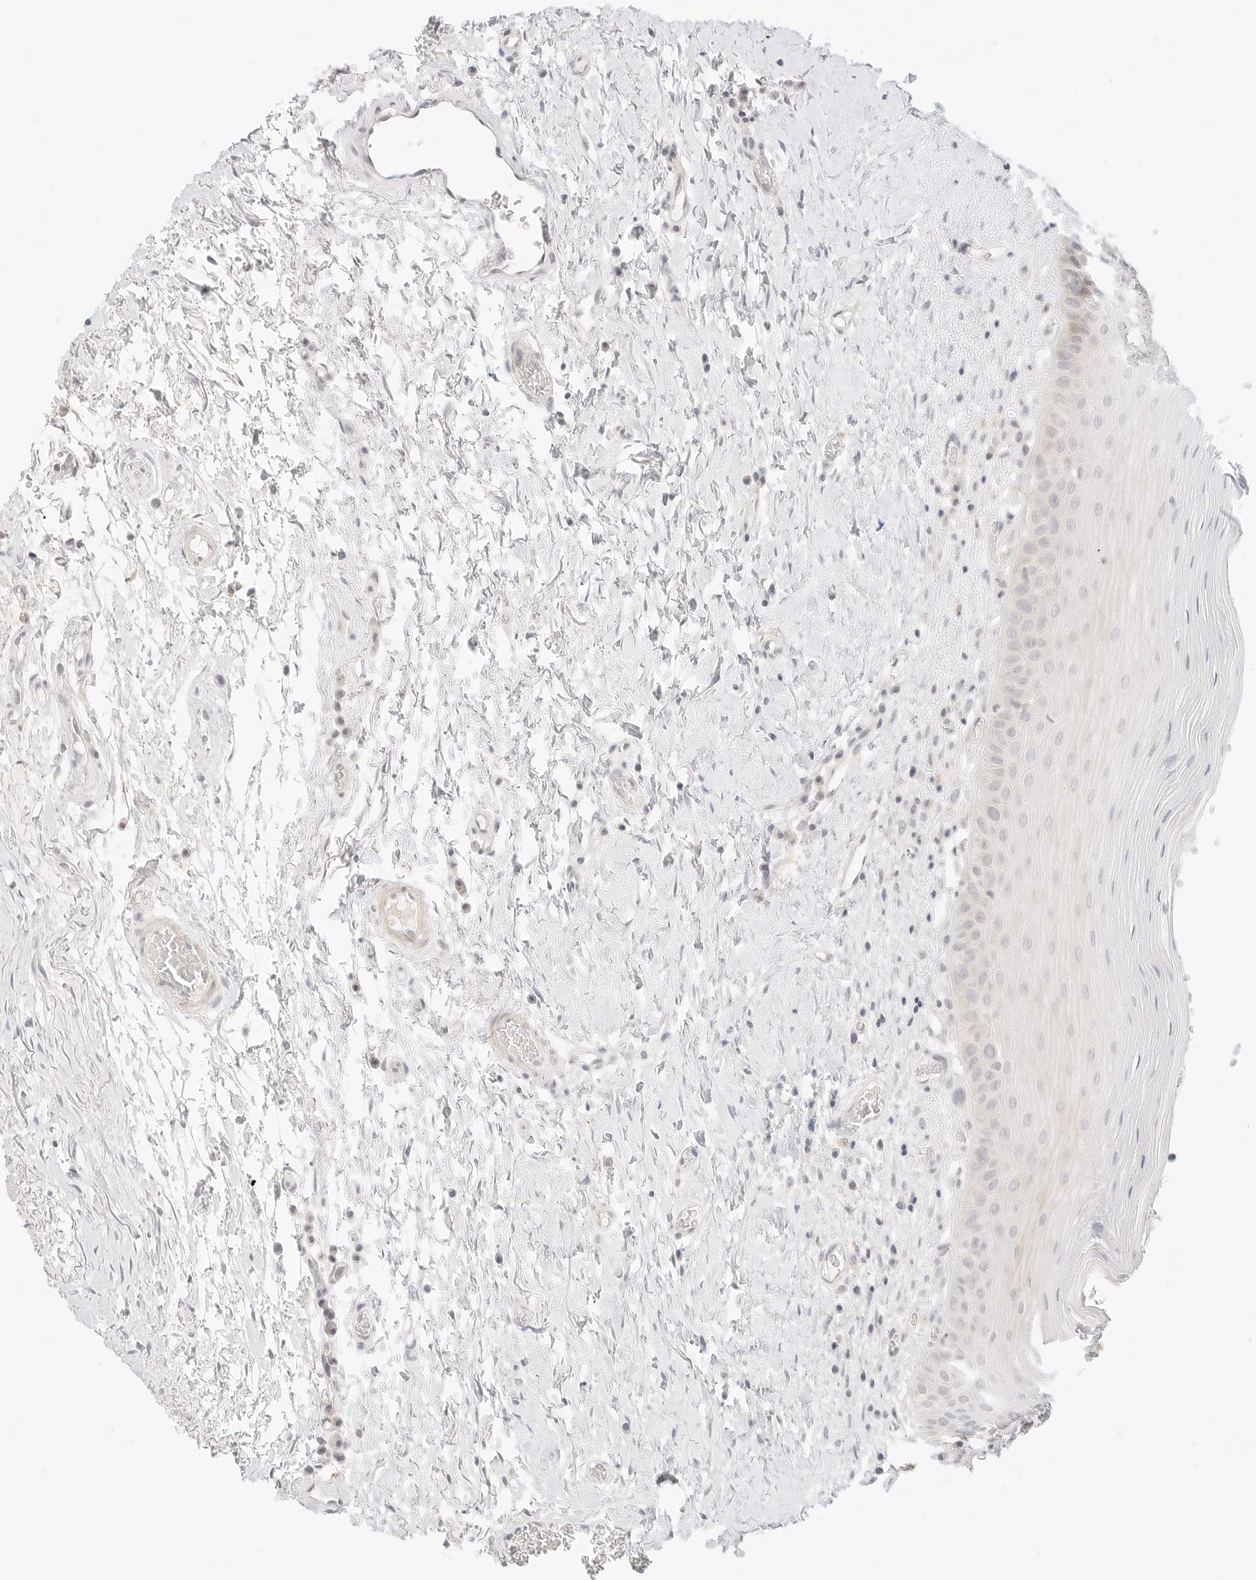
{"staining": {"intensity": "negative", "quantity": "none", "location": "none"}, "tissue": "oral mucosa", "cell_type": "Squamous epithelial cells", "image_type": "normal", "snomed": [{"axis": "morphology", "description": "Normal tissue, NOS"}, {"axis": "topography", "description": "Oral tissue"}], "caption": "The image reveals no significant positivity in squamous epithelial cells of oral mucosa.", "gene": "GNAS", "patient": {"sex": "male", "age": 82}}